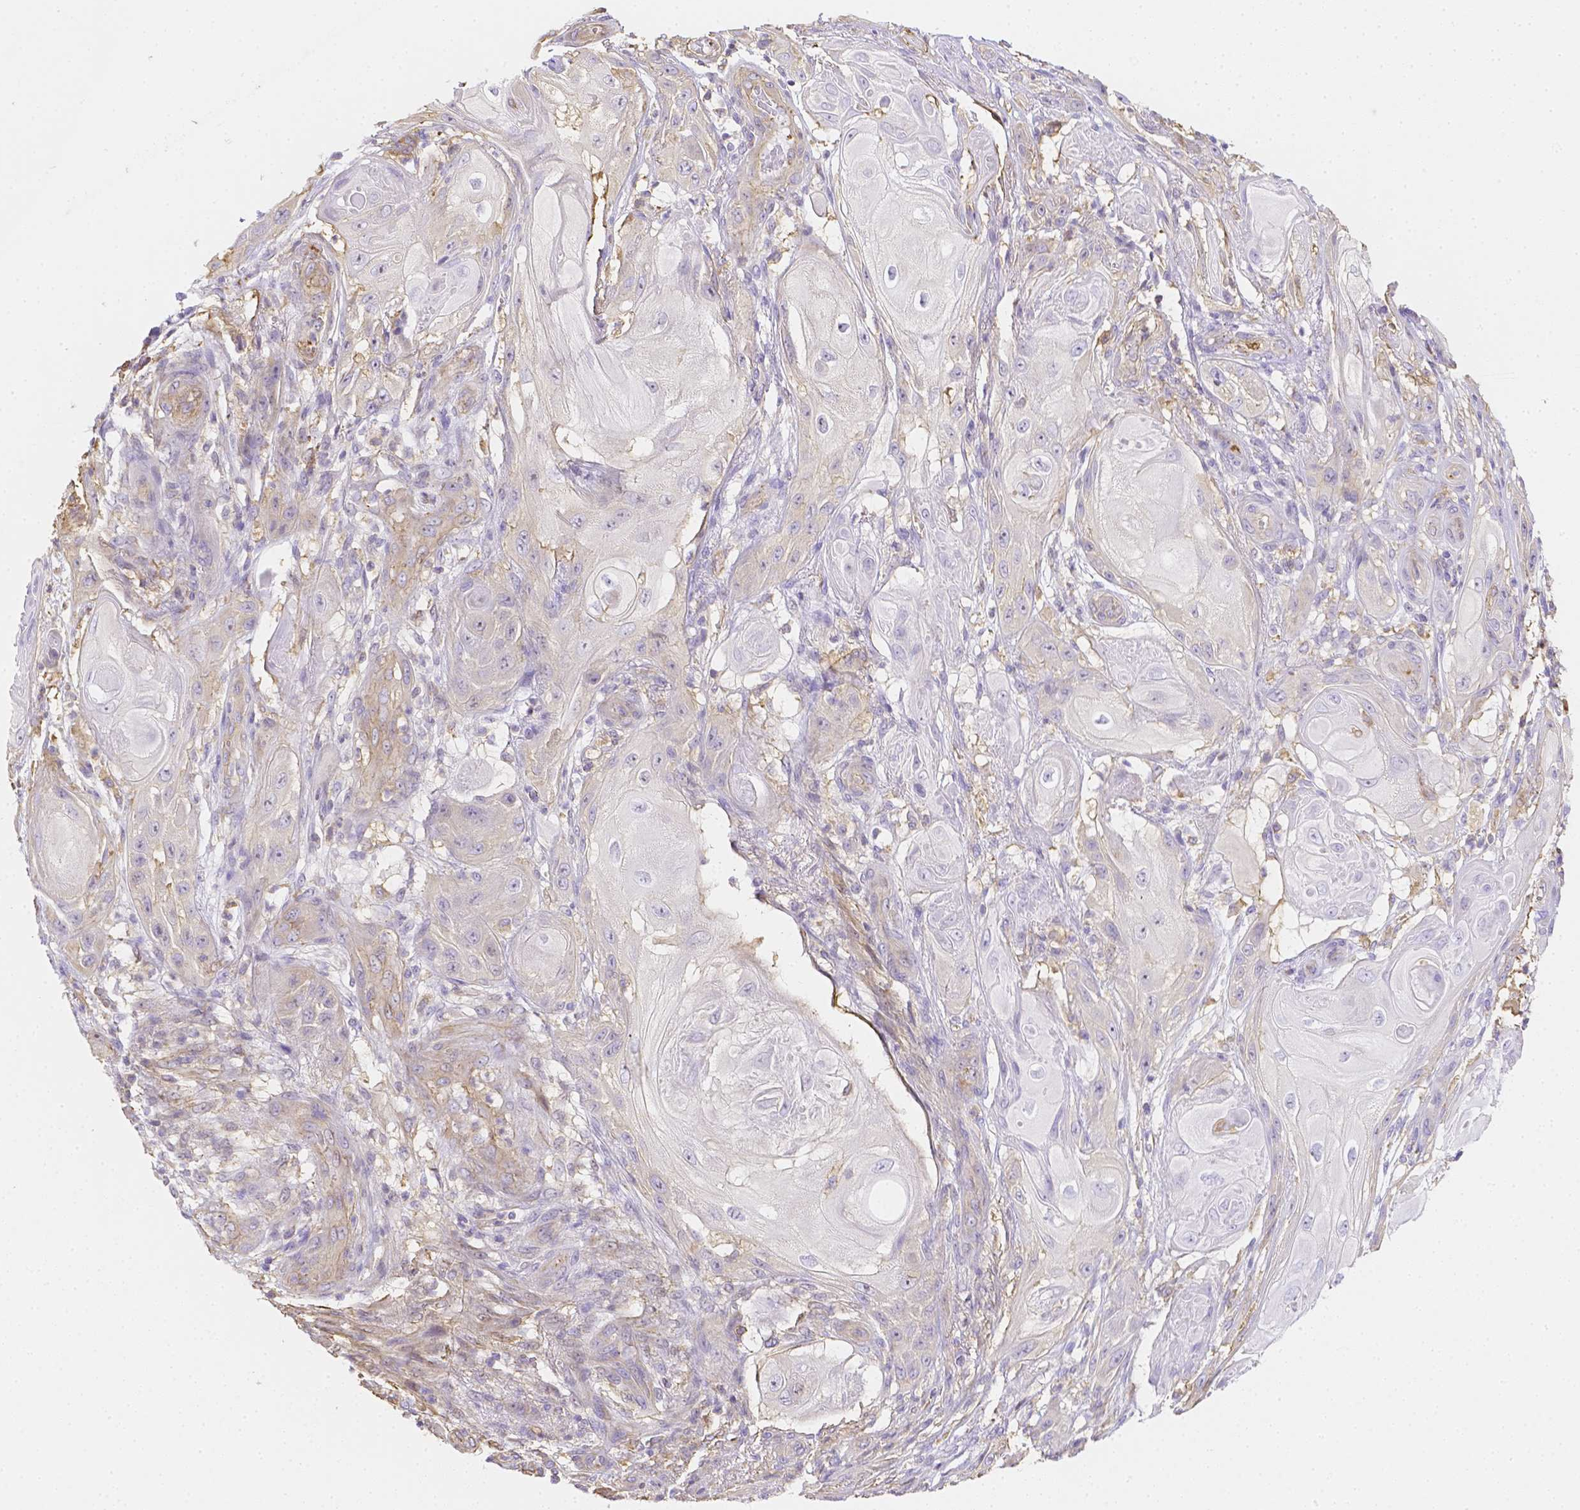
{"staining": {"intensity": "negative", "quantity": "none", "location": "none"}, "tissue": "skin cancer", "cell_type": "Tumor cells", "image_type": "cancer", "snomed": [{"axis": "morphology", "description": "Squamous cell carcinoma, NOS"}, {"axis": "topography", "description": "Skin"}], "caption": "Immunohistochemistry (IHC) photomicrograph of neoplastic tissue: human skin squamous cell carcinoma stained with DAB (3,3'-diaminobenzidine) exhibits no significant protein expression in tumor cells.", "gene": "ASAH2", "patient": {"sex": "male", "age": 62}}